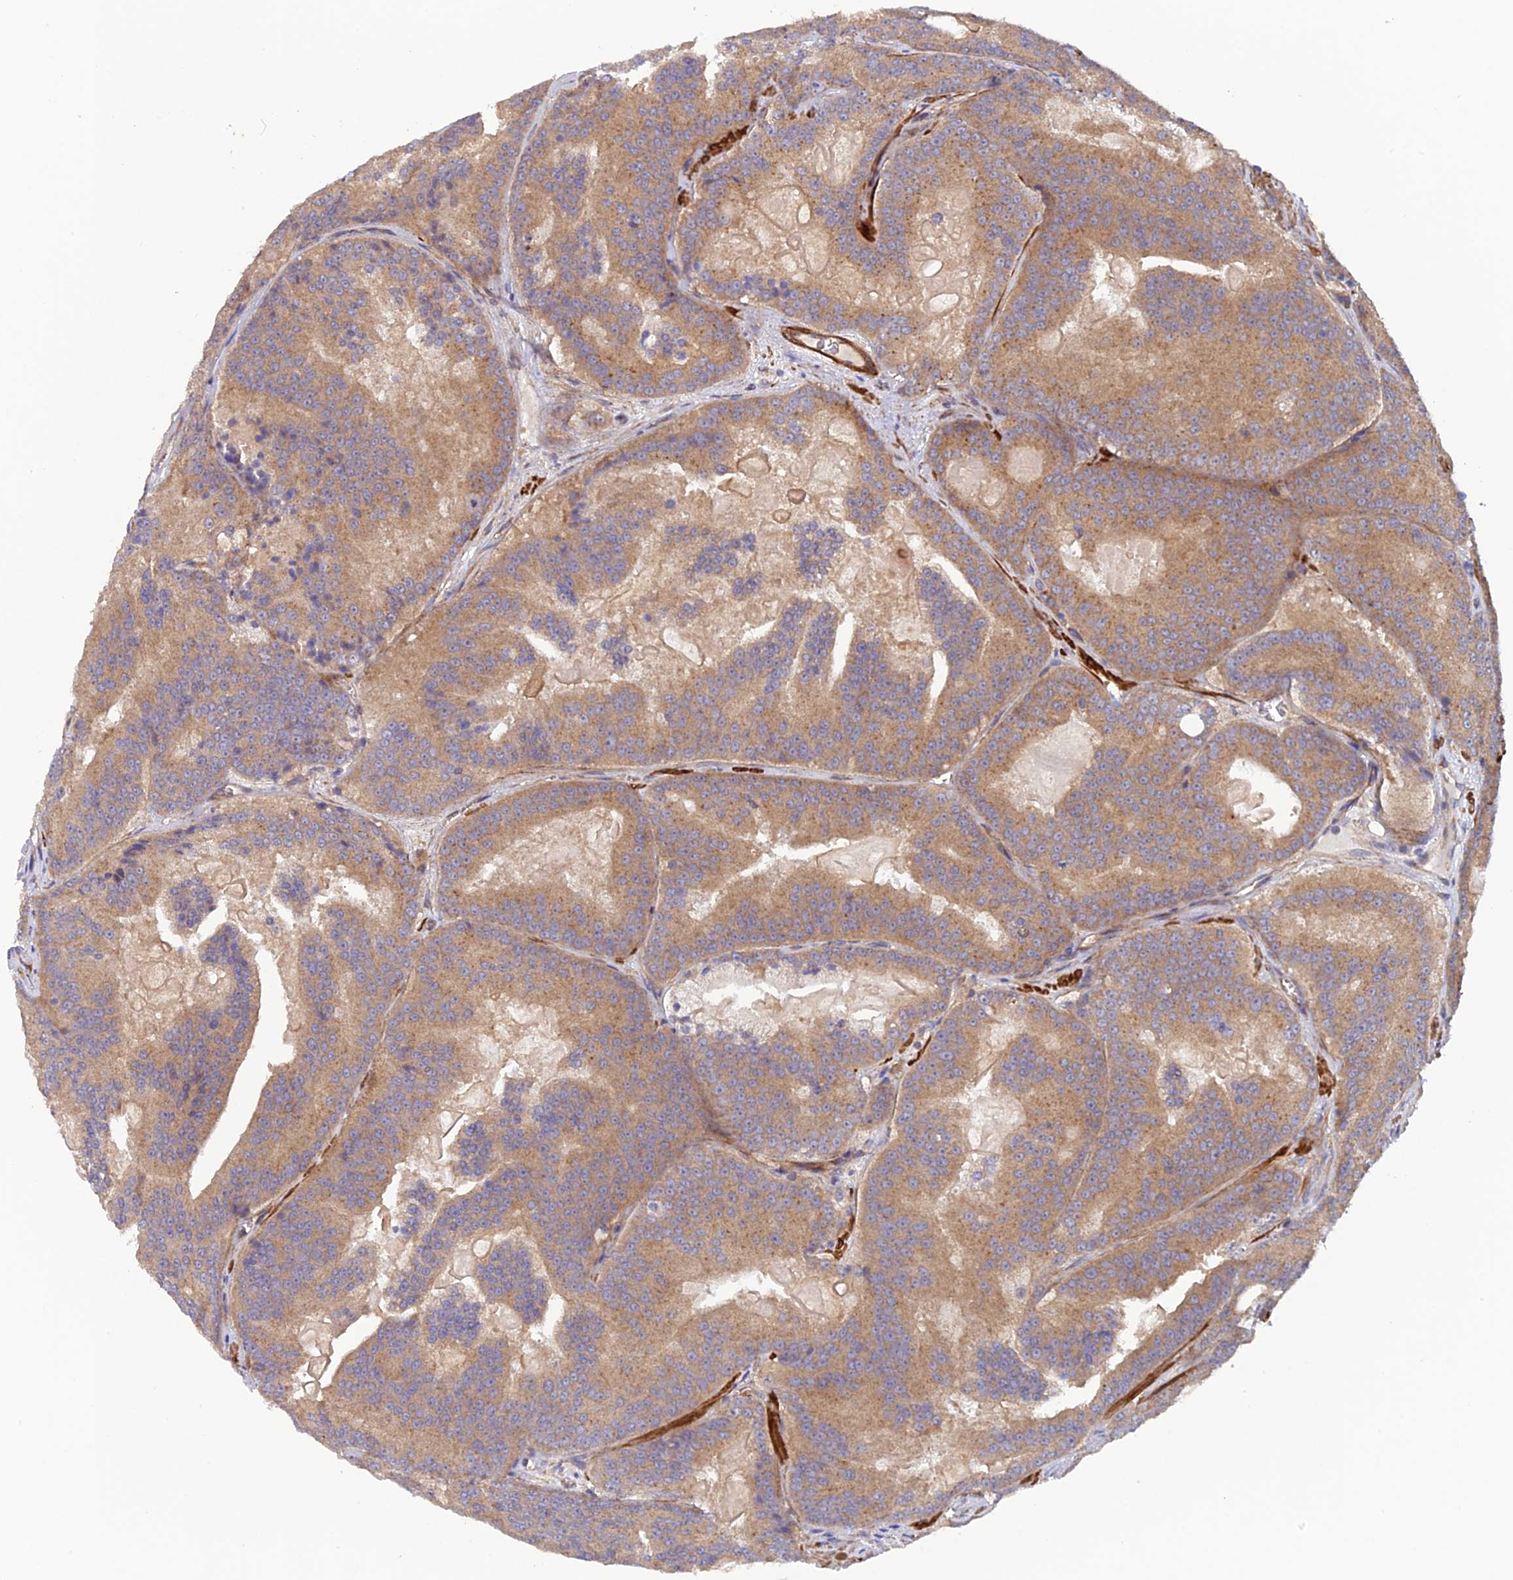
{"staining": {"intensity": "moderate", "quantity": ">75%", "location": "cytoplasmic/membranous"}, "tissue": "prostate cancer", "cell_type": "Tumor cells", "image_type": "cancer", "snomed": [{"axis": "morphology", "description": "Adenocarcinoma, High grade"}, {"axis": "topography", "description": "Prostate"}], "caption": "Tumor cells display medium levels of moderate cytoplasmic/membranous staining in about >75% of cells in human high-grade adenocarcinoma (prostate).", "gene": "ADAMTS15", "patient": {"sex": "male", "age": 61}}